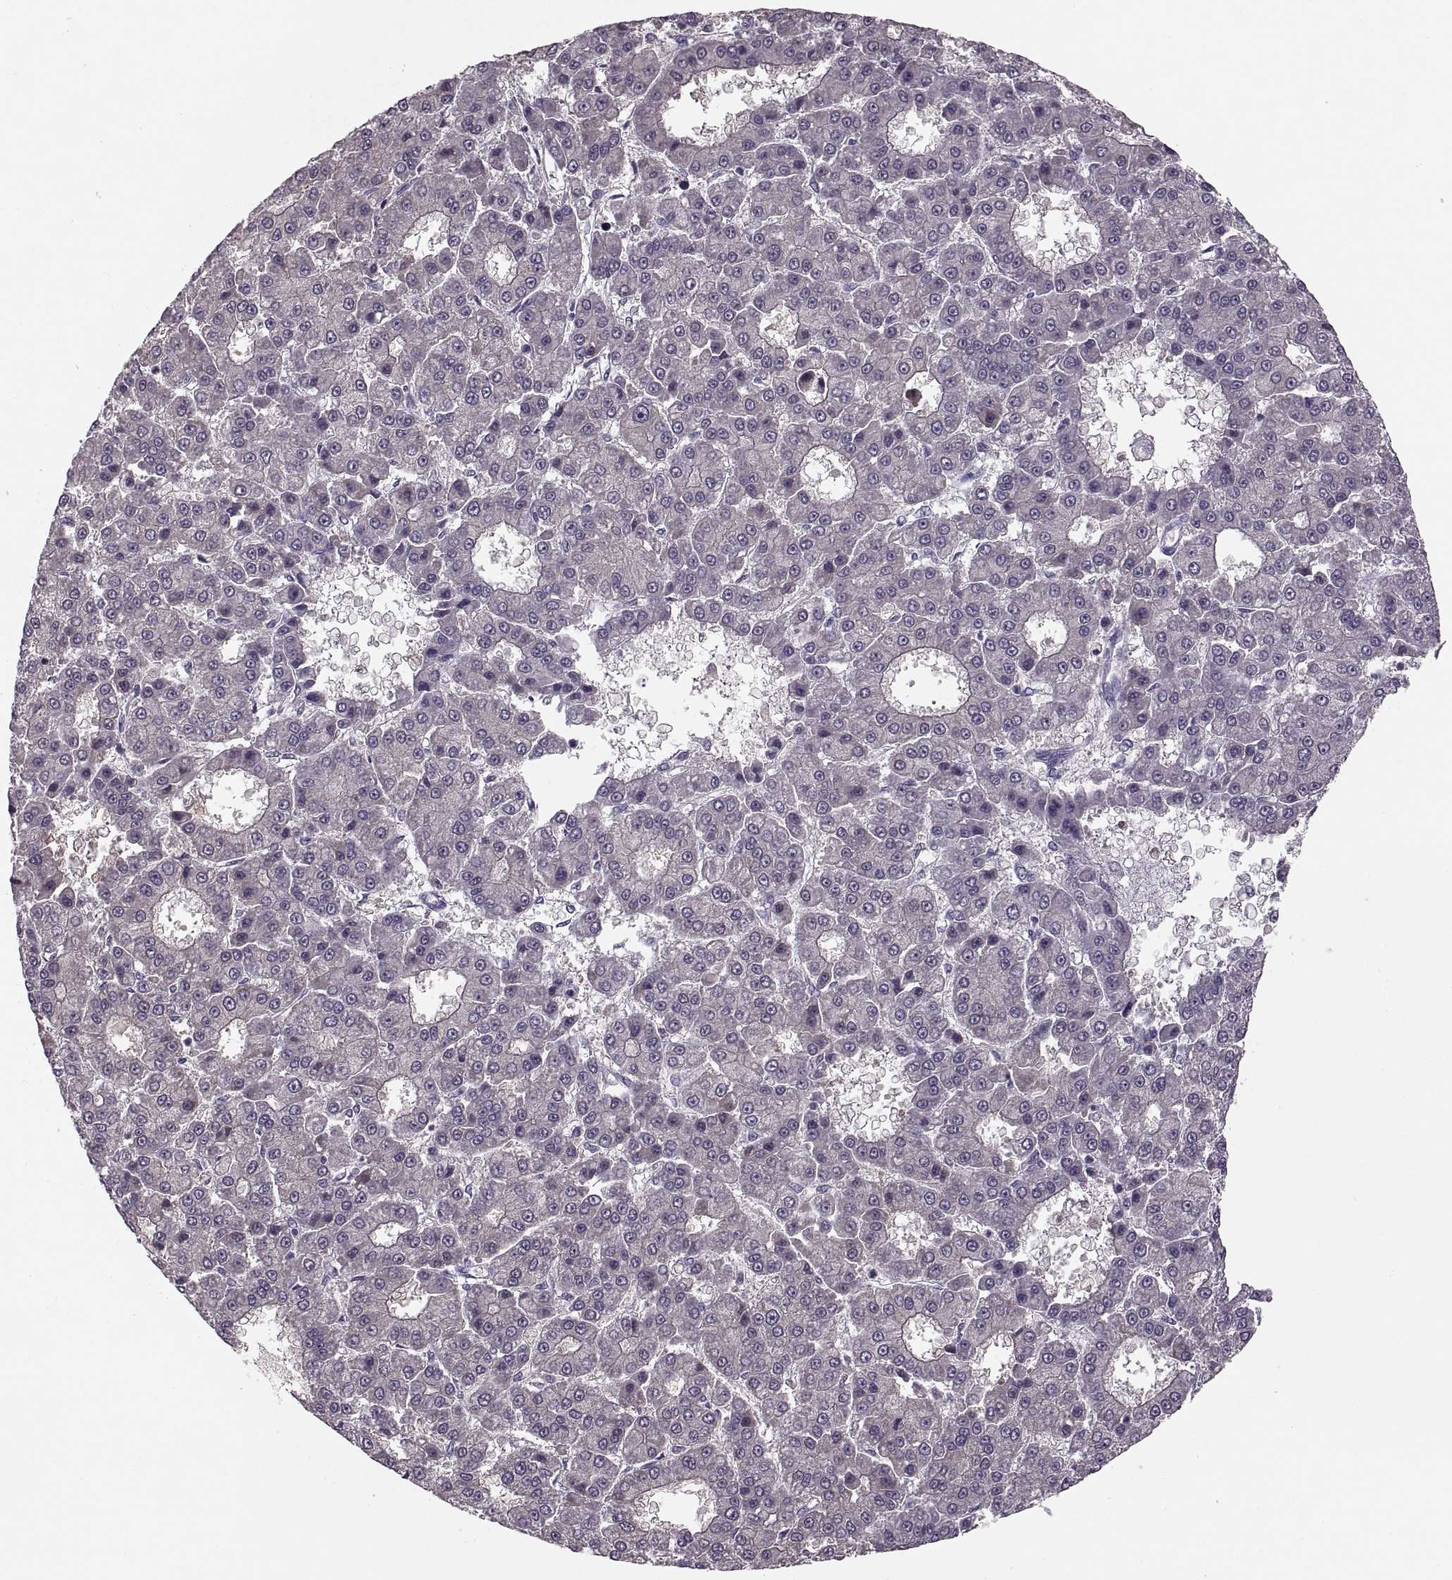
{"staining": {"intensity": "negative", "quantity": "none", "location": "none"}, "tissue": "liver cancer", "cell_type": "Tumor cells", "image_type": "cancer", "snomed": [{"axis": "morphology", "description": "Carcinoma, Hepatocellular, NOS"}, {"axis": "topography", "description": "Liver"}], "caption": "The histopathology image exhibits no staining of tumor cells in liver hepatocellular carcinoma.", "gene": "CACNA1F", "patient": {"sex": "male", "age": 70}}